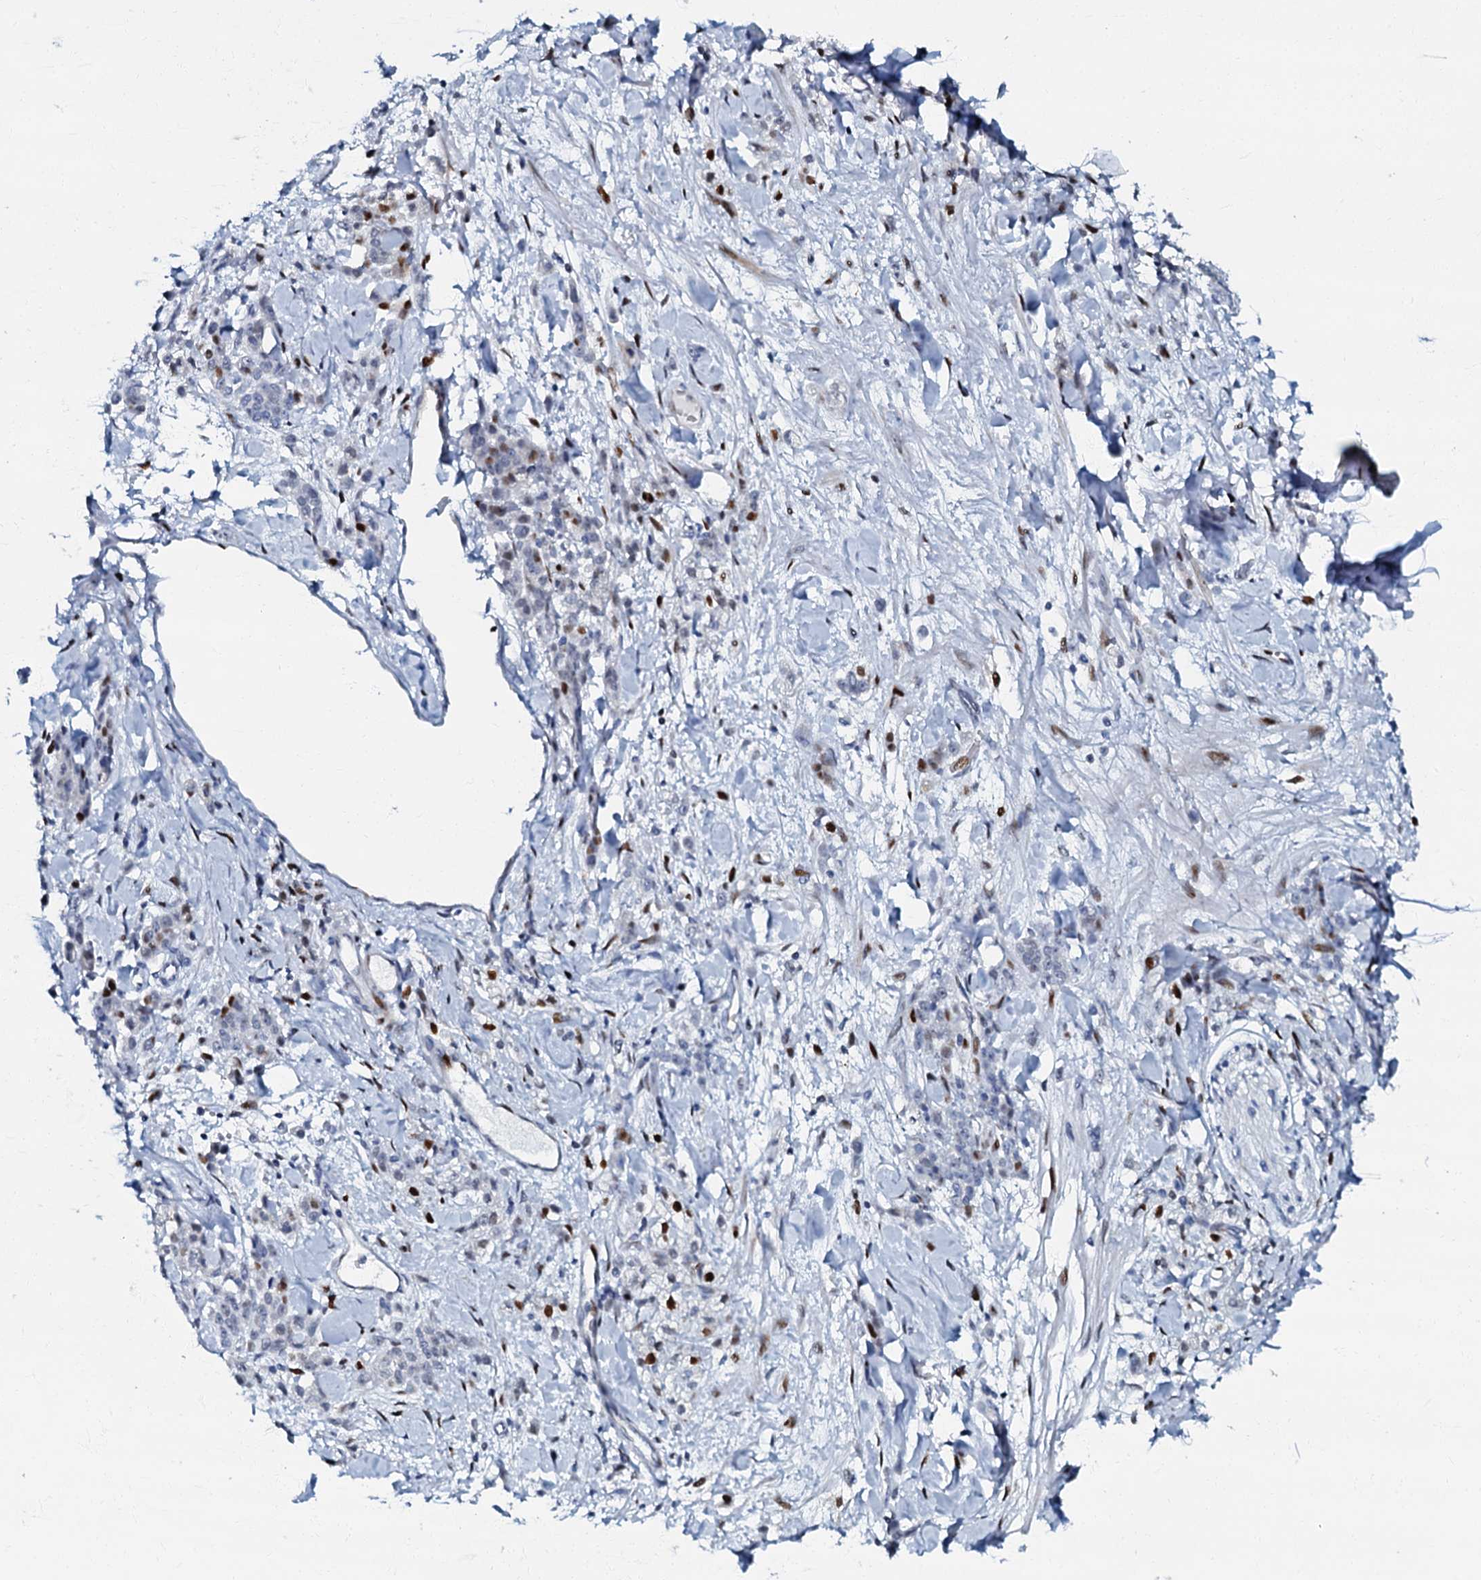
{"staining": {"intensity": "moderate", "quantity": "<25%", "location": "nuclear"}, "tissue": "stomach cancer", "cell_type": "Tumor cells", "image_type": "cancer", "snomed": [{"axis": "morphology", "description": "Normal tissue, NOS"}, {"axis": "morphology", "description": "Adenocarcinoma, NOS"}, {"axis": "topography", "description": "Stomach"}], "caption": "Immunohistochemical staining of adenocarcinoma (stomach) displays moderate nuclear protein expression in about <25% of tumor cells.", "gene": "MFSD5", "patient": {"sex": "male", "age": 82}}